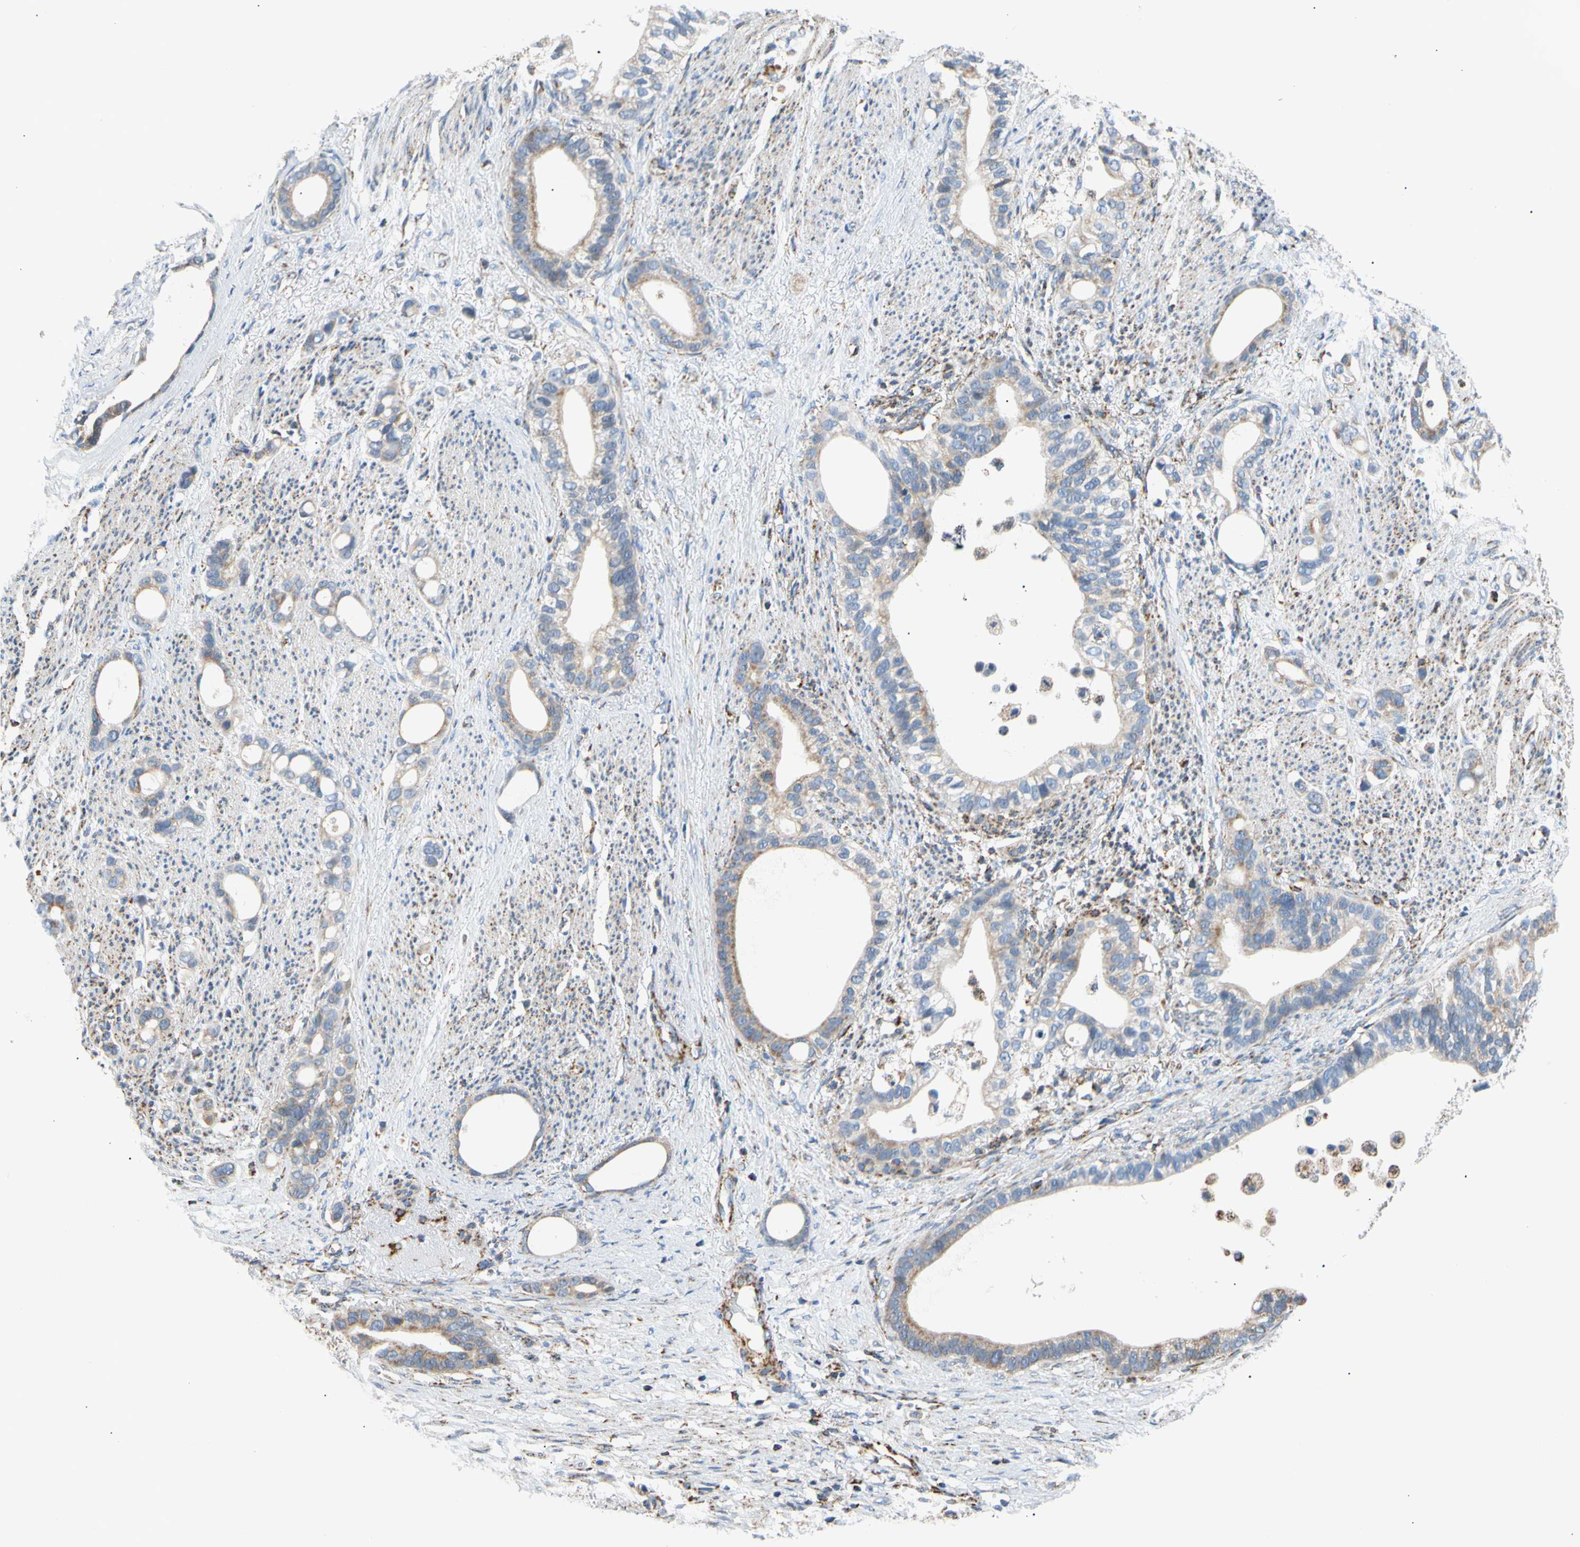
{"staining": {"intensity": "weak", "quantity": ">75%", "location": "cytoplasmic/membranous"}, "tissue": "stomach cancer", "cell_type": "Tumor cells", "image_type": "cancer", "snomed": [{"axis": "morphology", "description": "Adenocarcinoma, NOS"}, {"axis": "topography", "description": "Stomach"}], "caption": "Protein expression analysis of stomach cancer shows weak cytoplasmic/membranous staining in about >75% of tumor cells. The protein of interest is stained brown, and the nuclei are stained in blue (DAB (3,3'-diaminobenzidine) IHC with brightfield microscopy, high magnification).", "gene": "ACAT1", "patient": {"sex": "female", "age": 75}}